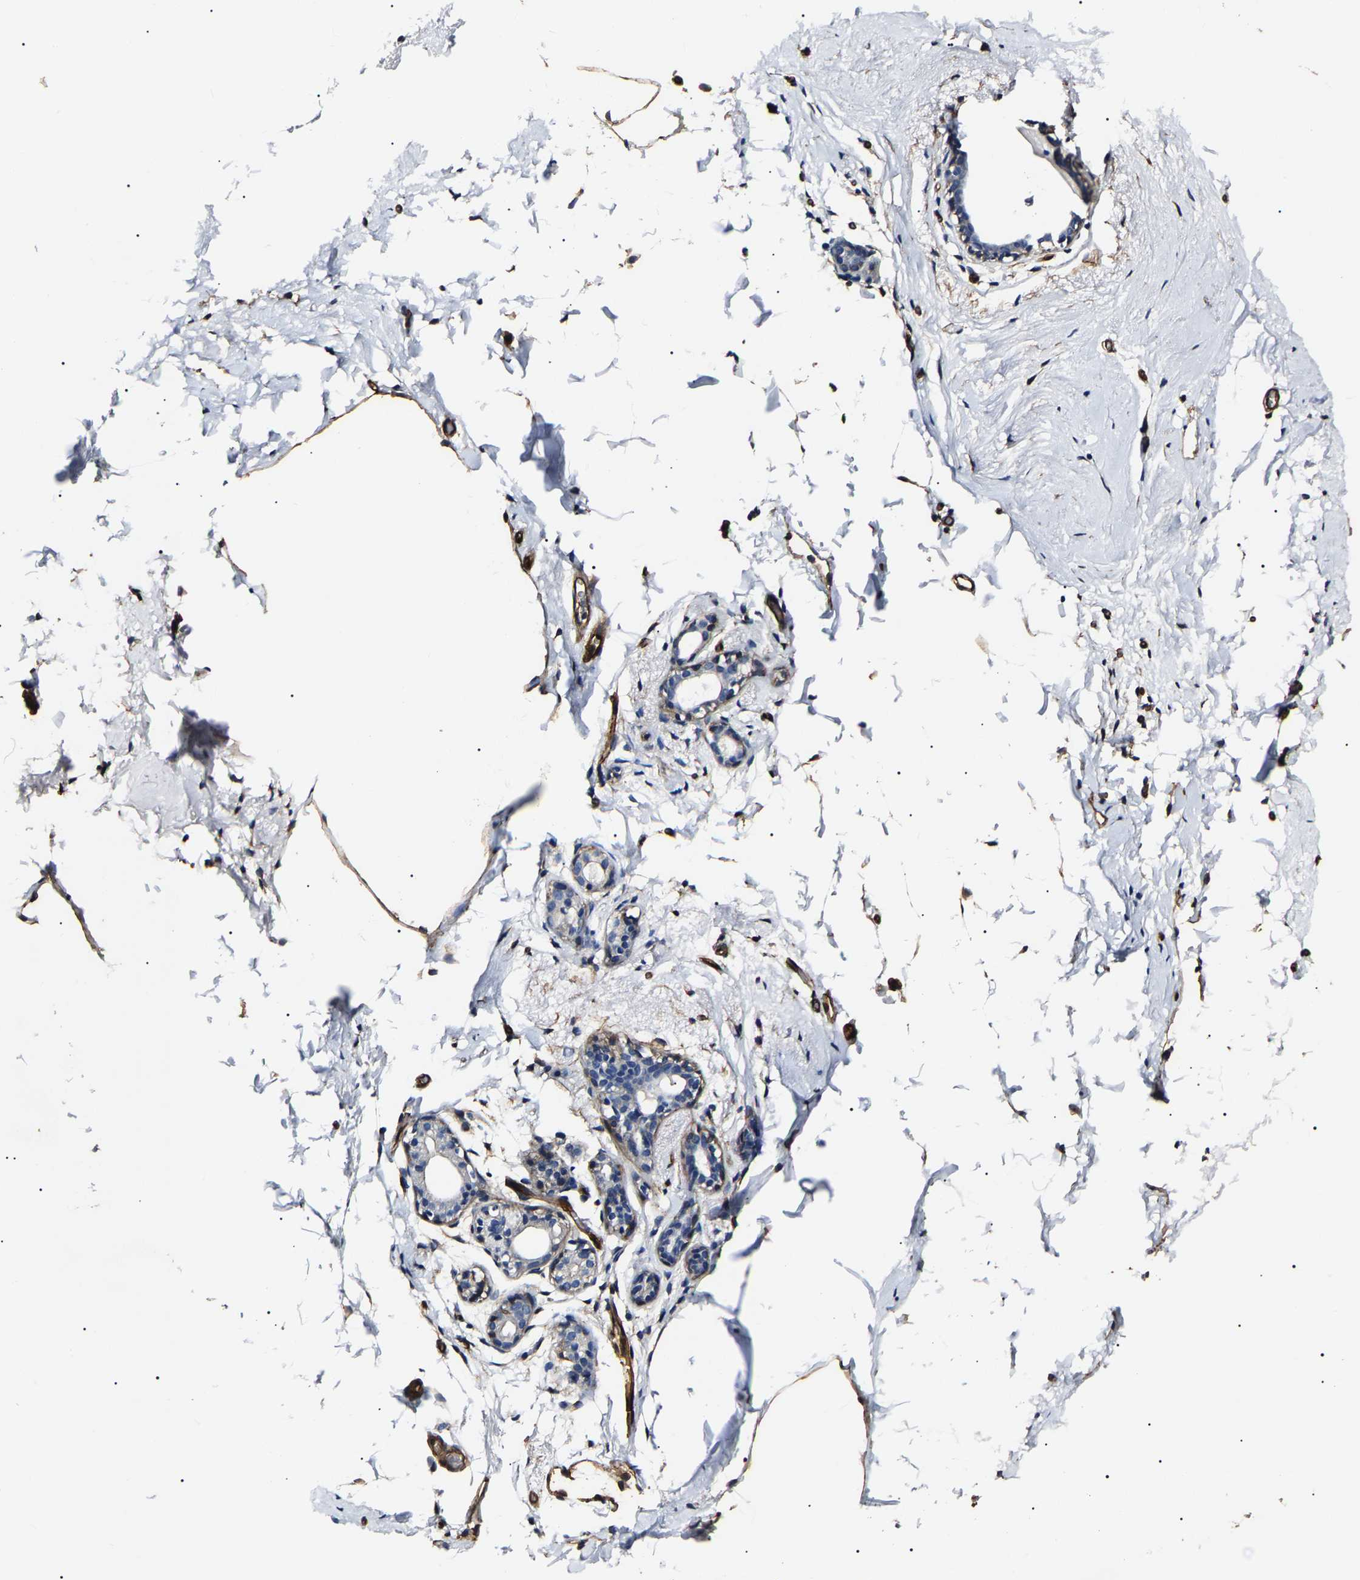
{"staining": {"intensity": "negative", "quantity": "none", "location": "none"}, "tissue": "breast", "cell_type": "Adipocytes", "image_type": "normal", "snomed": [{"axis": "morphology", "description": "Normal tissue, NOS"}, {"axis": "topography", "description": "Breast"}], "caption": "Immunohistochemistry (IHC) of unremarkable breast shows no expression in adipocytes.", "gene": "KLHL42", "patient": {"sex": "female", "age": 62}}